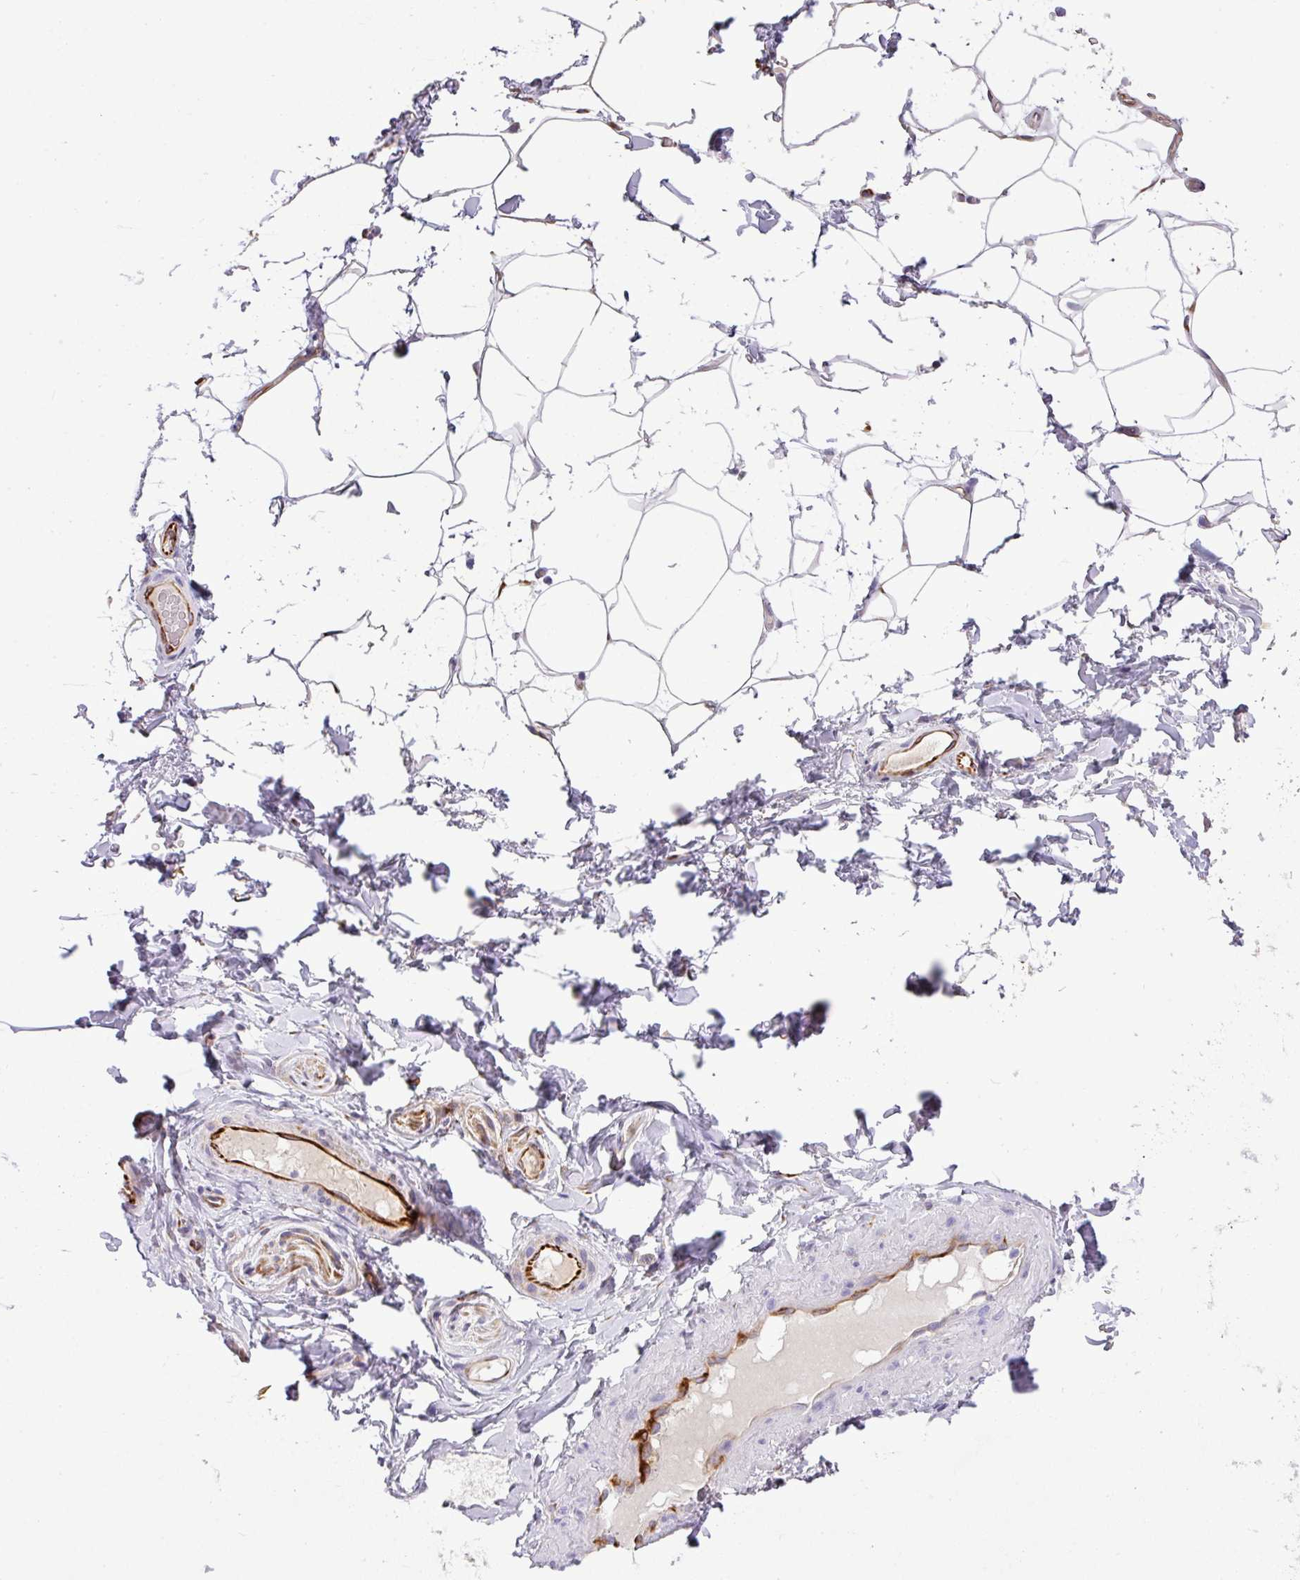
{"staining": {"intensity": "negative", "quantity": "none", "location": "none"}, "tissue": "adipose tissue", "cell_type": "Adipocytes", "image_type": "normal", "snomed": [{"axis": "morphology", "description": "Normal tissue, NOS"}, {"axis": "topography", "description": "Vascular tissue"}, {"axis": "topography", "description": "Peripheral nerve tissue"}], "caption": "Protein analysis of unremarkable adipose tissue shows no significant expression in adipocytes. (DAB IHC with hematoxylin counter stain).", "gene": "ENSG00000273748", "patient": {"sex": "male", "age": 41}}